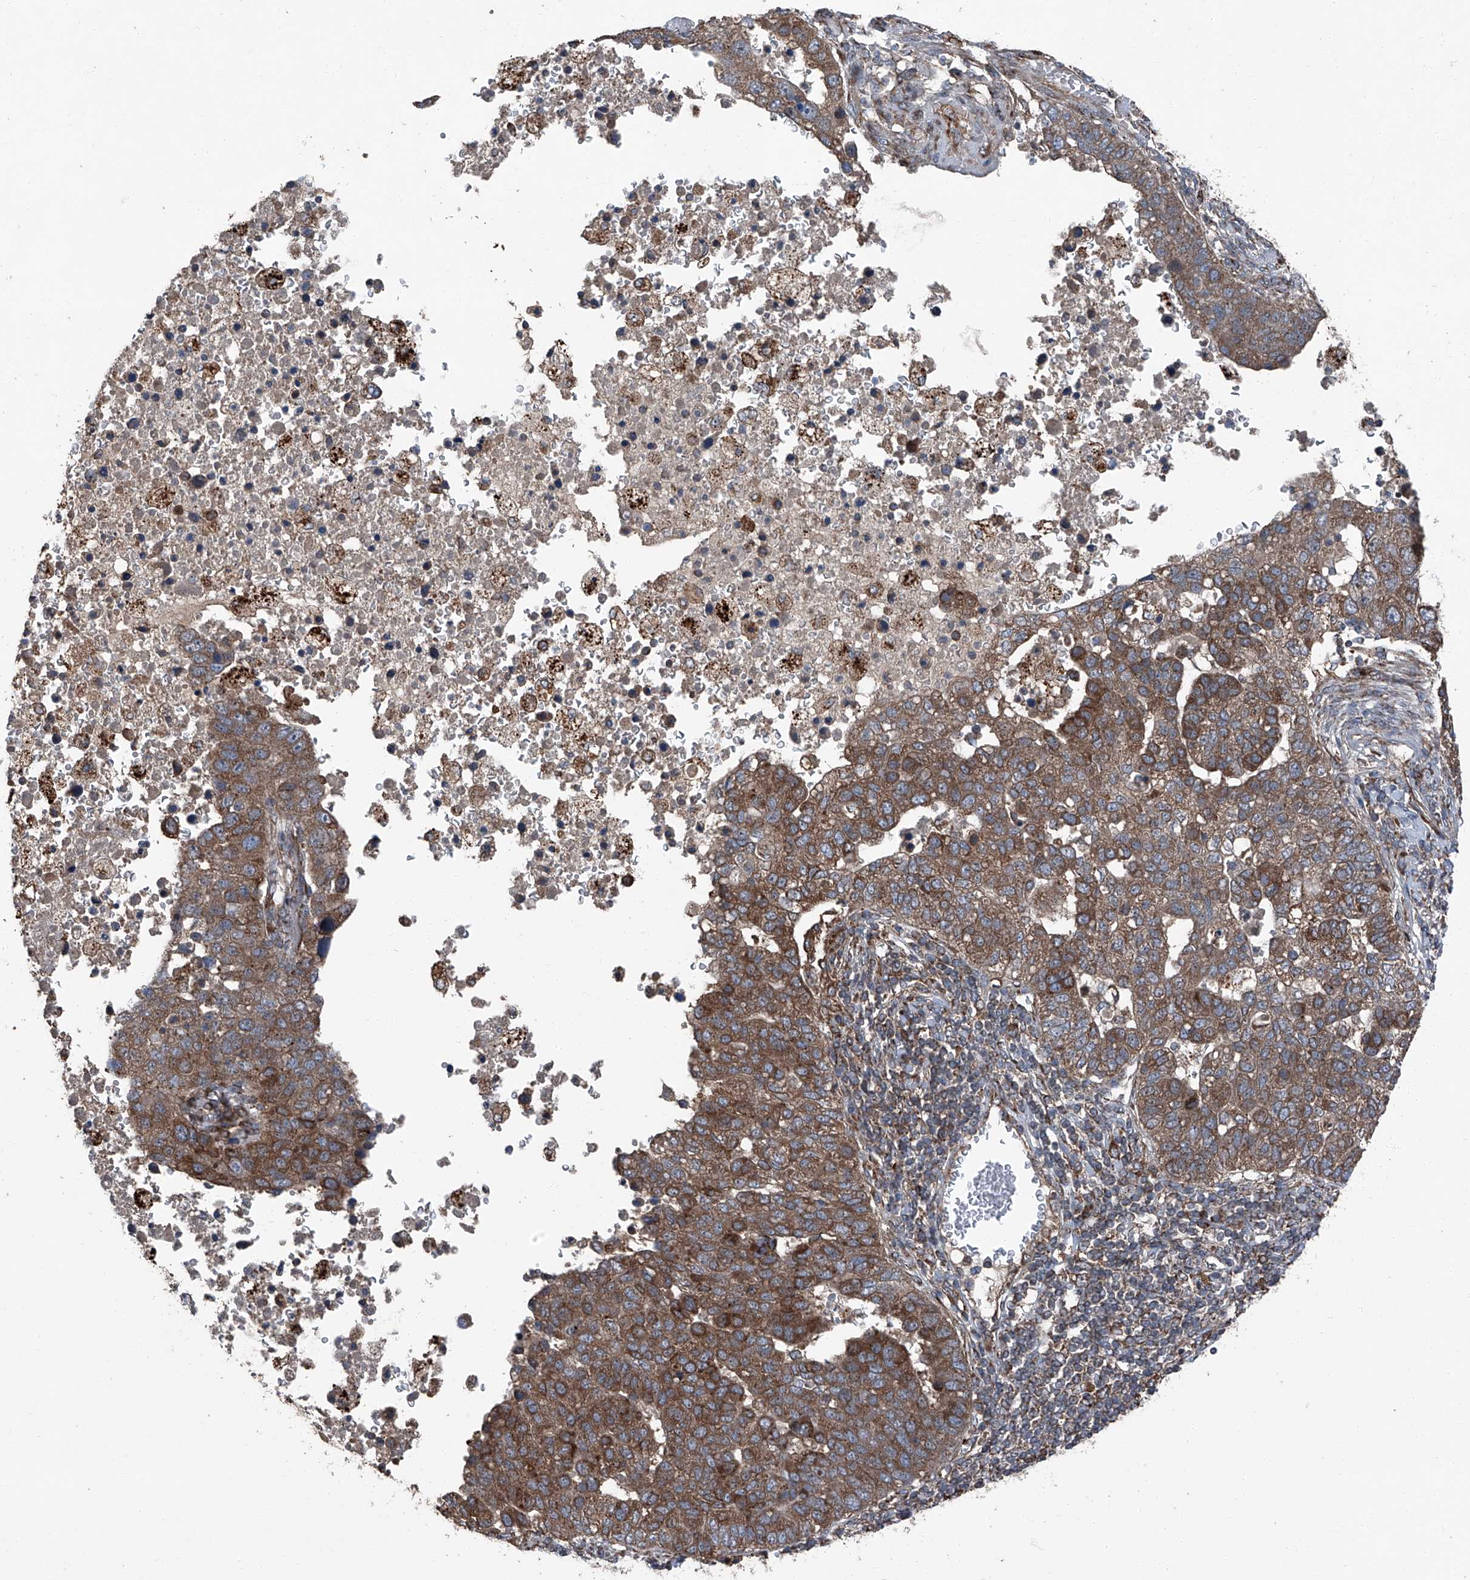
{"staining": {"intensity": "moderate", "quantity": ">75%", "location": "cytoplasmic/membranous"}, "tissue": "pancreatic cancer", "cell_type": "Tumor cells", "image_type": "cancer", "snomed": [{"axis": "morphology", "description": "Adenocarcinoma, NOS"}, {"axis": "topography", "description": "Pancreas"}], "caption": "Protein staining exhibits moderate cytoplasmic/membranous expression in approximately >75% of tumor cells in adenocarcinoma (pancreatic). Using DAB (3,3'-diaminobenzidine) (brown) and hematoxylin (blue) stains, captured at high magnification using brightfield microscopy.", "gene": "LIMK1", "patient": {"sex": "female", "age": 61}}